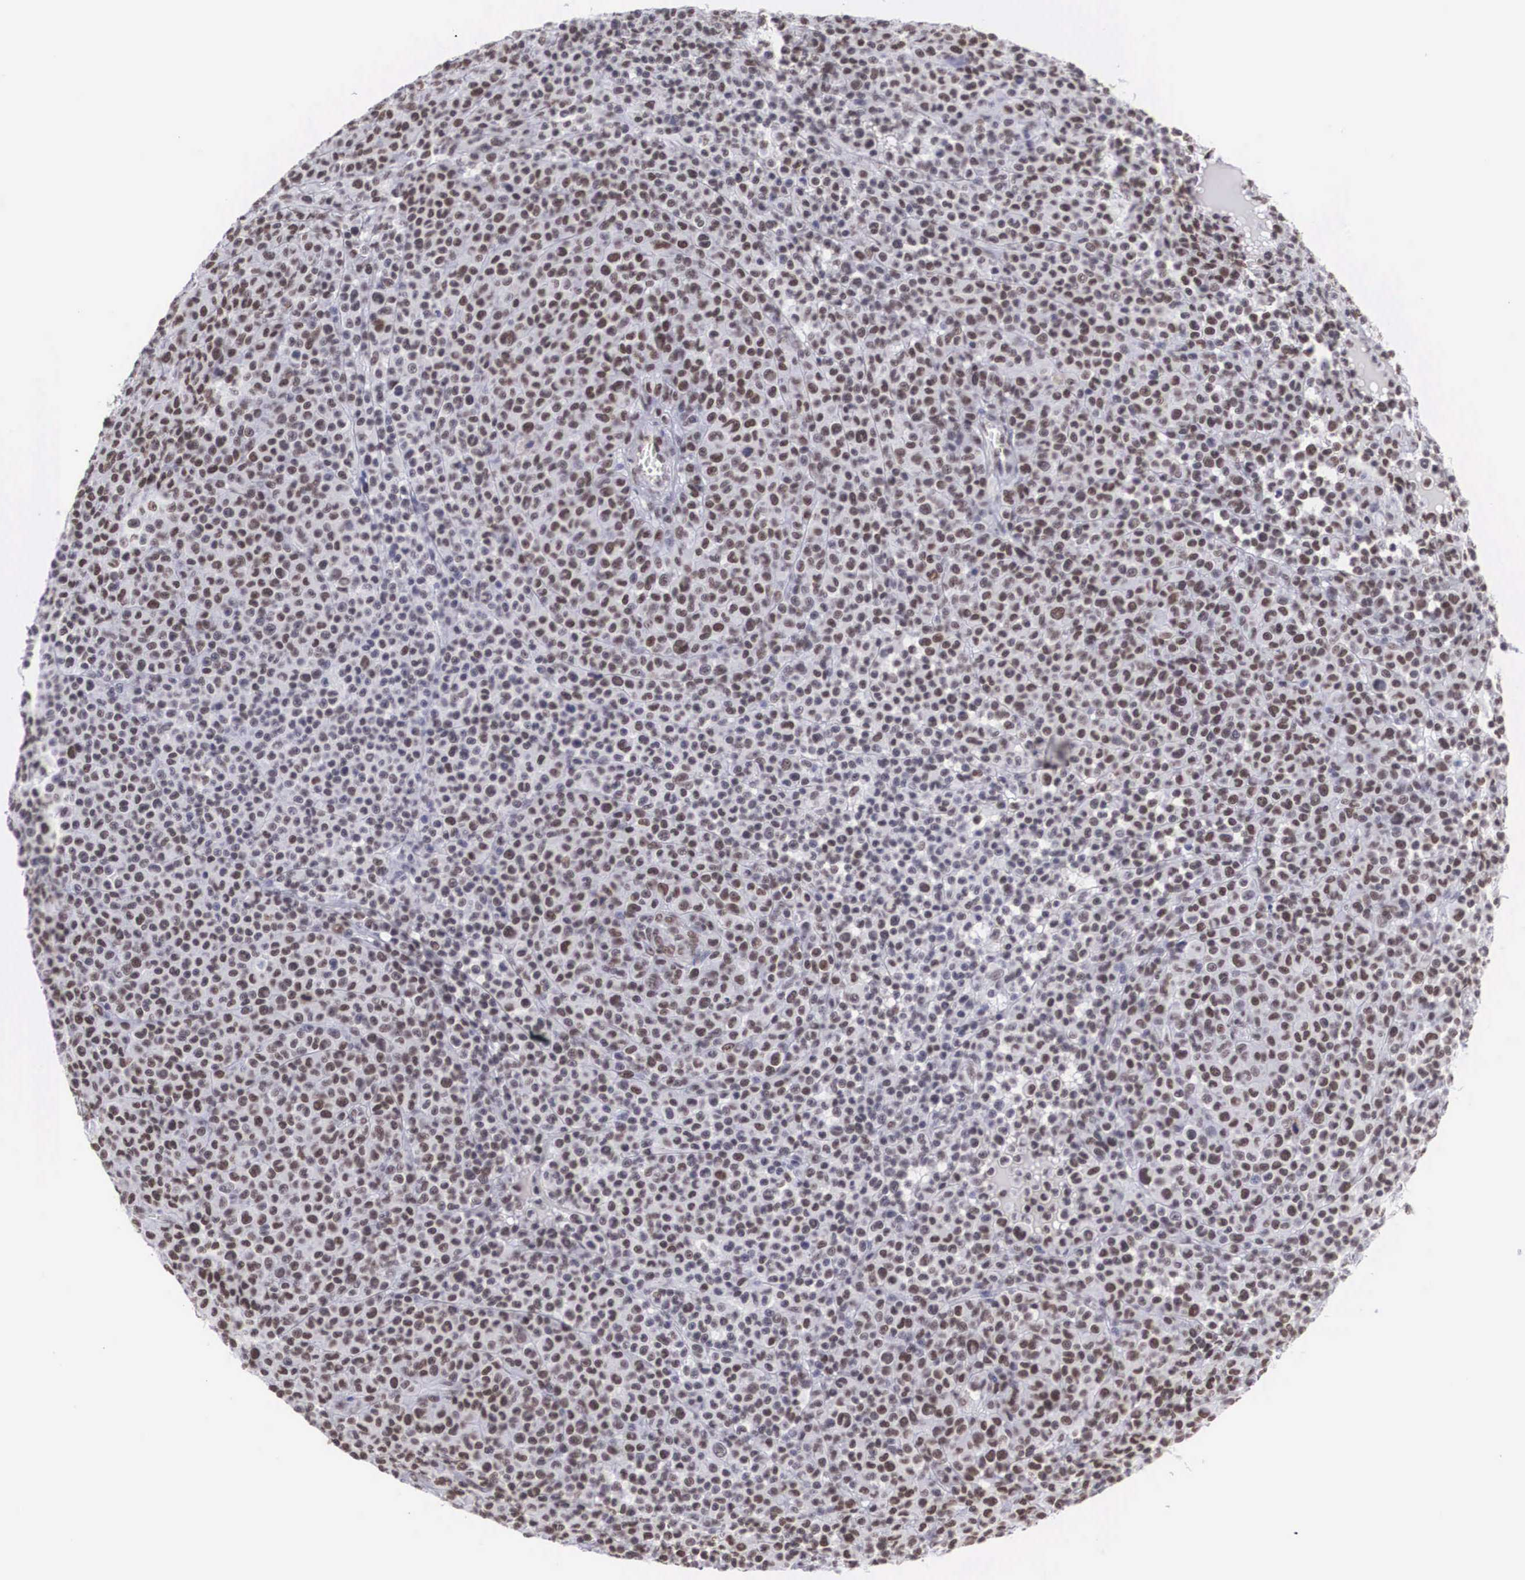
{"staining": {"intensity": "weak", "quantity": ">75%", "location": "nuclear"}, "tissue": "melanoma", "cell_type": "Tumor cells", "image_type": "cancer", "snomed": [{"axis": "morphology", "description": "Malignant melanoma, Metastatic site"}, {"axis": "topography", "description": "Skin"}], "caption": "Brown immunohistochemical staining in human melanoma displays weak nuclear positivity in about >75% of tumor cells.", "gene": "CSTF2", "patient": {"sex": "male", "age": 32}}